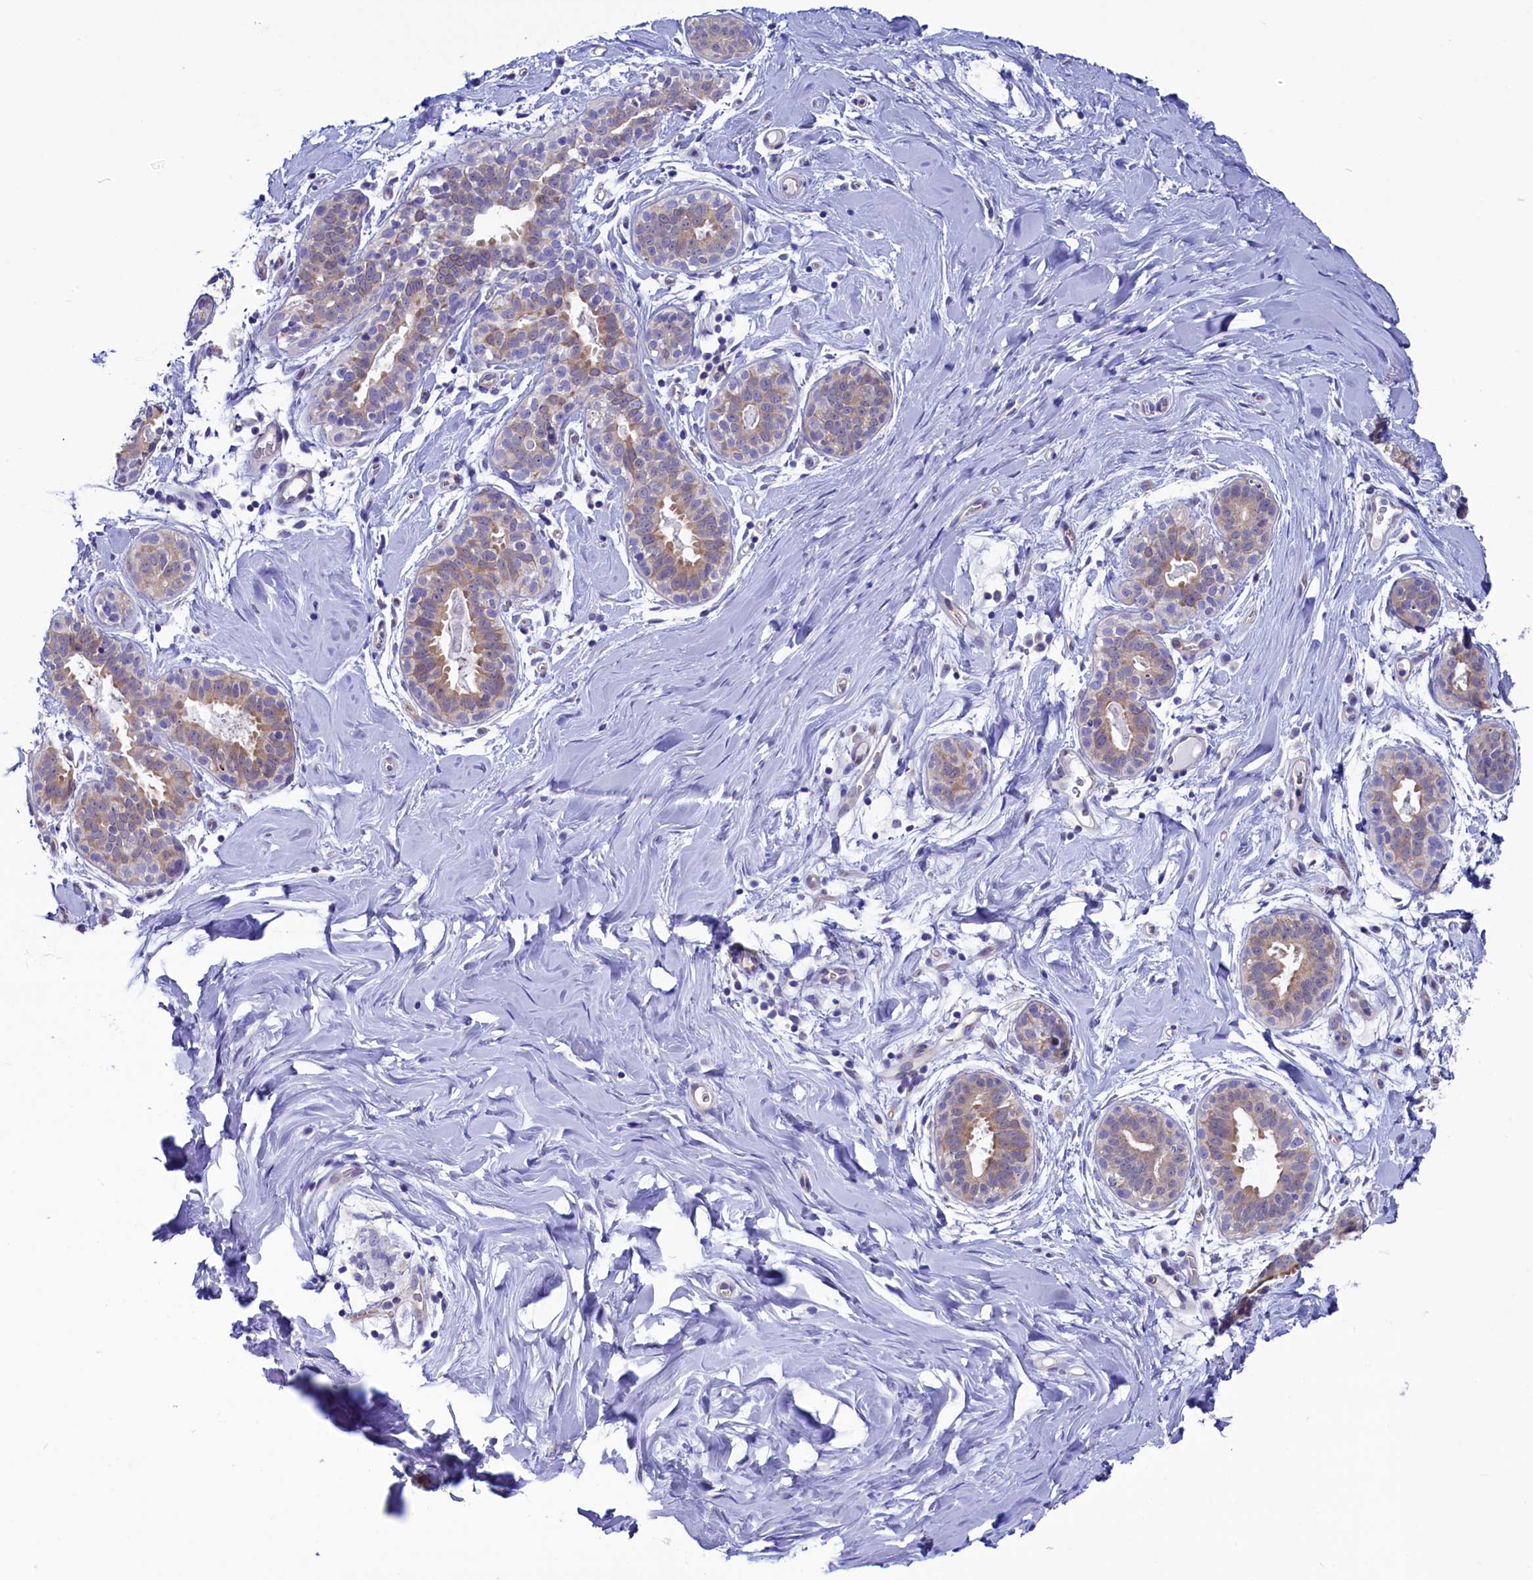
{"staining": {"intensity": "negative", "quantity": "none", "location": "none"}, "tissue": "adipose tissue", "cell_type": "Adipocytes", "image_type": "normal", "snomed": [{"axis": "morphology", "description": "Normal tissue, NOS"}, {"axis": "topography", "description": "Breast"}], "caption": "Immunohistochemistry of benign human adipose tissue reveals no expression in adipocytes. (Stains: DAB (3,3'-diaminobenzidine) immunohistochemistry with hematoxylin counter stain, Microscopy: brightfield microscopy at high magnification).", "gene": "CIAPIN1", "patient": {"sex": "female", "age": 26}}